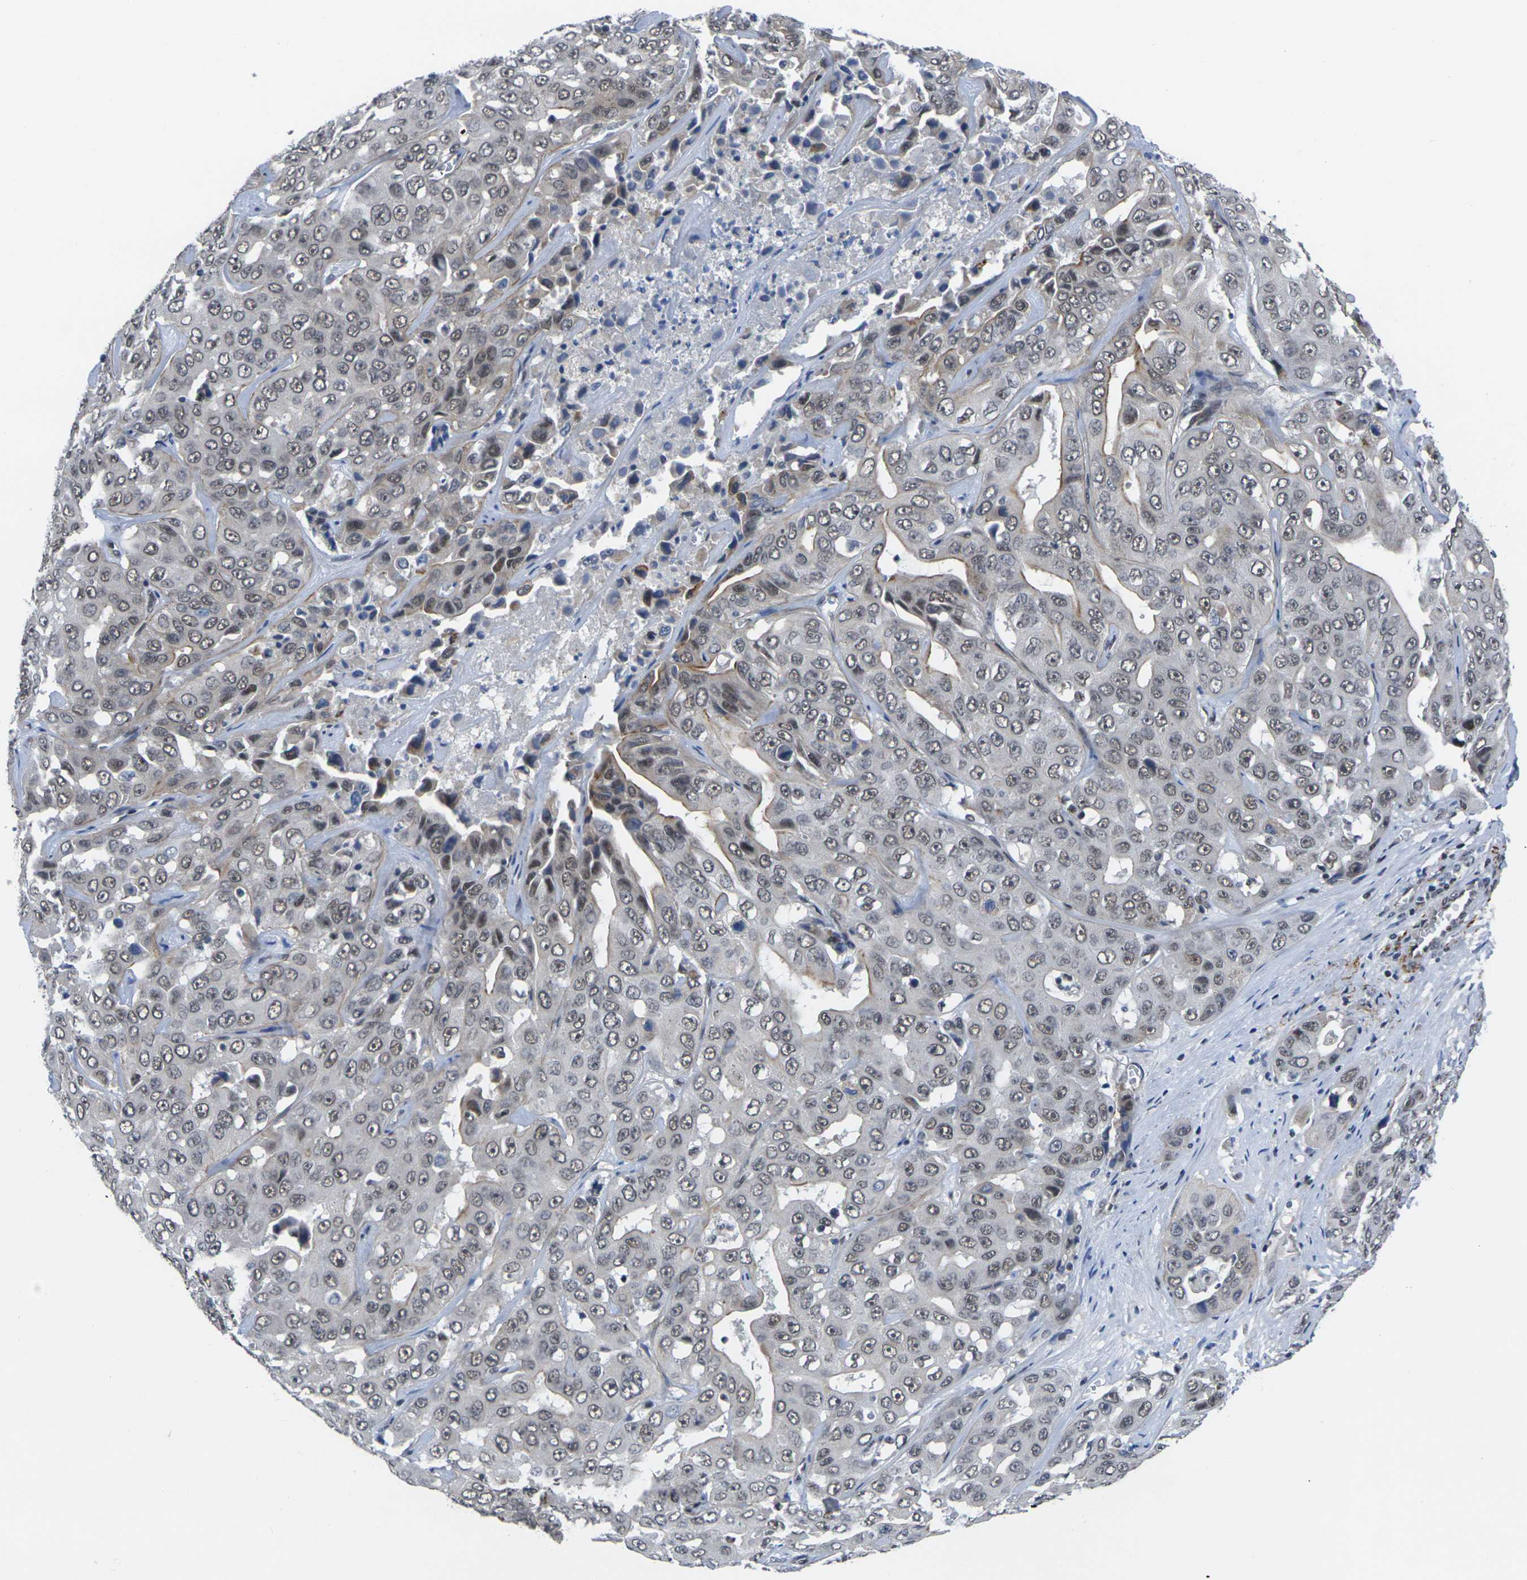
{"staining": {"intensity": "weak", "quantity": "25%-75%", "location": "cytoplasmic/membranous,nuclear"}, "tissue": "liver cancer", "cell_type": "Tumor cells", "image_type": "cancer", "snomed": [{"axis": "morphology", "description": "Cholangiocarcinoma"}, {"axis": "topography", "description": "Liver"}], "caption": "Immunohistochemical staining of human cholangiocarcinoma (liver) displays weak cytoplasmic/membranous and nuclear protein expression in approximately 25%-75% of tumor cells. The protein of interest is shown in brown color, while the nuclei are stained blue.", "gene": "RBM7", "patient": {"sex": "female", "age": 52}}